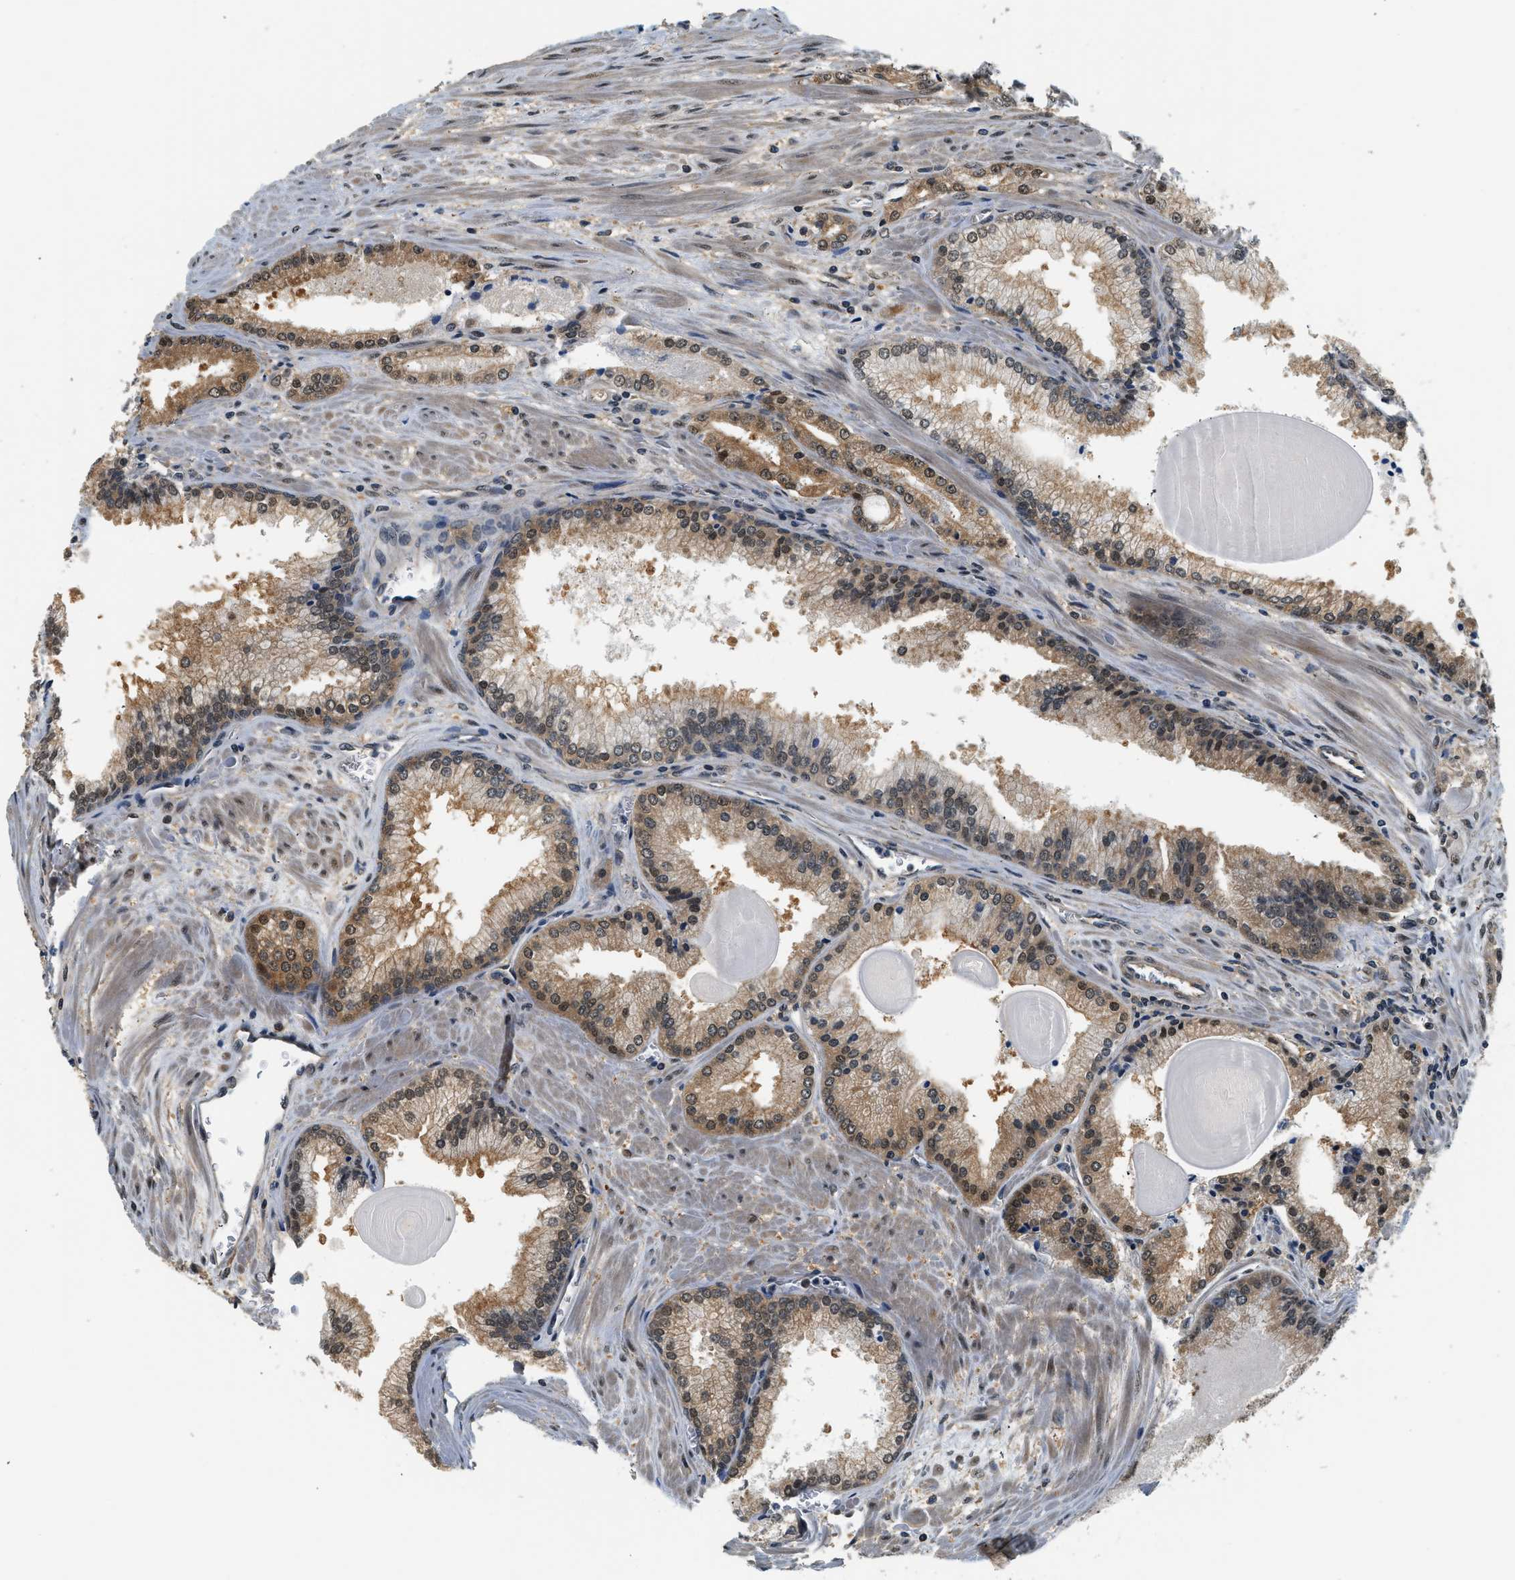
{"staining": {"intensity": "moderate", "quantity": ">75%", "location": "cytoplasmic/membranous,nuclear"}, "tissue": "prostate cancer", "cell_type": "Tumor cells", "image_type": "cancer", "snomed": [{"axis": "morphology", "description": "Adenocarcinoma, Low grade"}, {"axis": "topography", "description": "Prostate"}], "caption": "Immunohistochemistry (IHC) of prostate cancer displays medium levels of moderate cytoplasmic/membranous and nuclear staining in approximately >75% of tumor cells.", "gene": "PSMD3", "patient": {"sex": "male", "age": 59}}